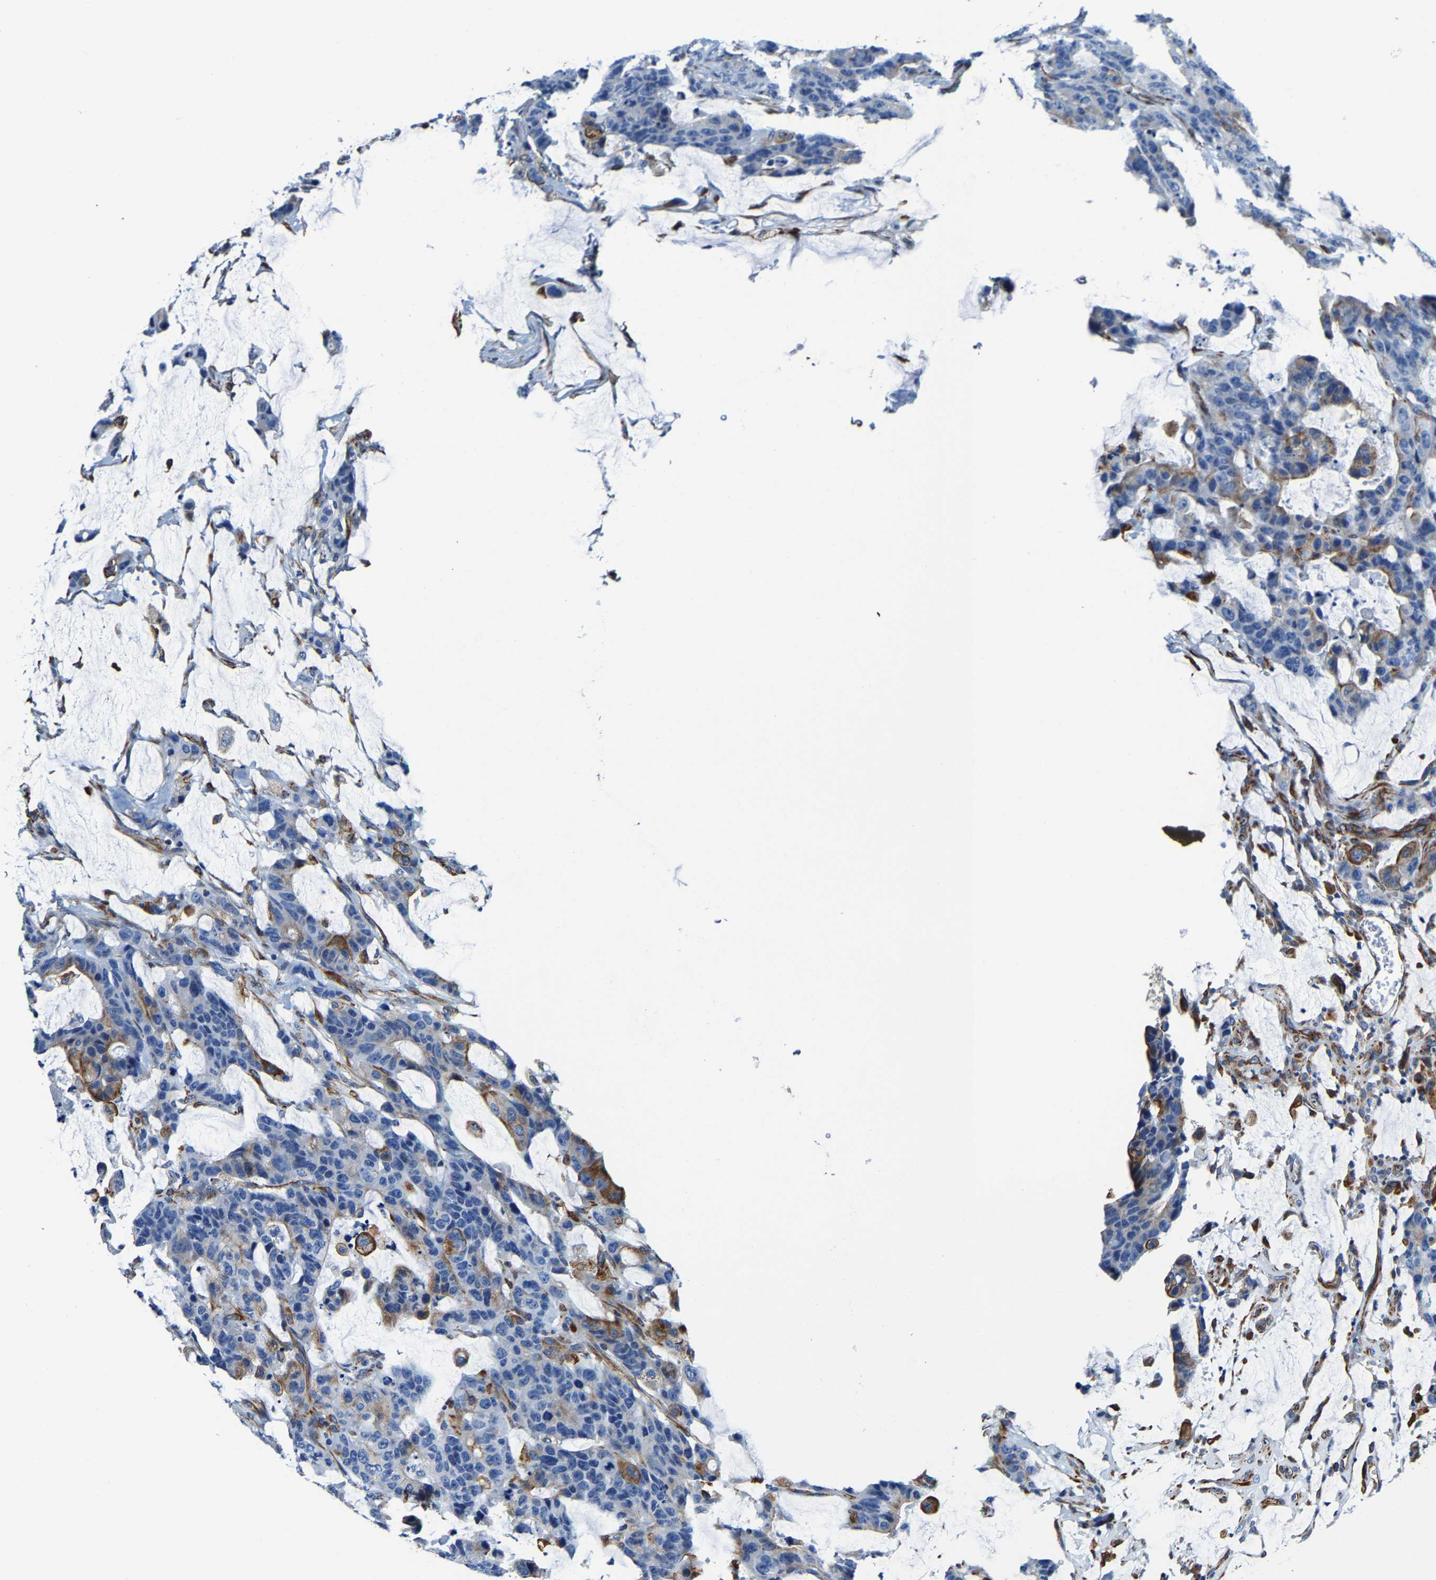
{"staining": {"intensity": "moderate", "quantity": "<25%", "location": "cytoplasmic/membranous"}, "tissue": "colorectal cancer", "cell_type": "Tumor cells", "image_type": "cancer", "snomed": [{"axis": "morphology", "description": "Adenocarcinoma, NOS"}, {"axis": "topography", "description": "Colon"}], "caption": "Immunohistochemistry (IHC) of human colorectal adenocarcinoma exhibits low levels of moderate cytoplasmic/membranous positivity in approximately <25% of tumor cells. (DAB (3,3'-diaminobenzidine) IHC, brown staining for protein, blue staining for nuclei).", "gene": "MMEL1", "patient": {"sex": "male", "age": 76}}